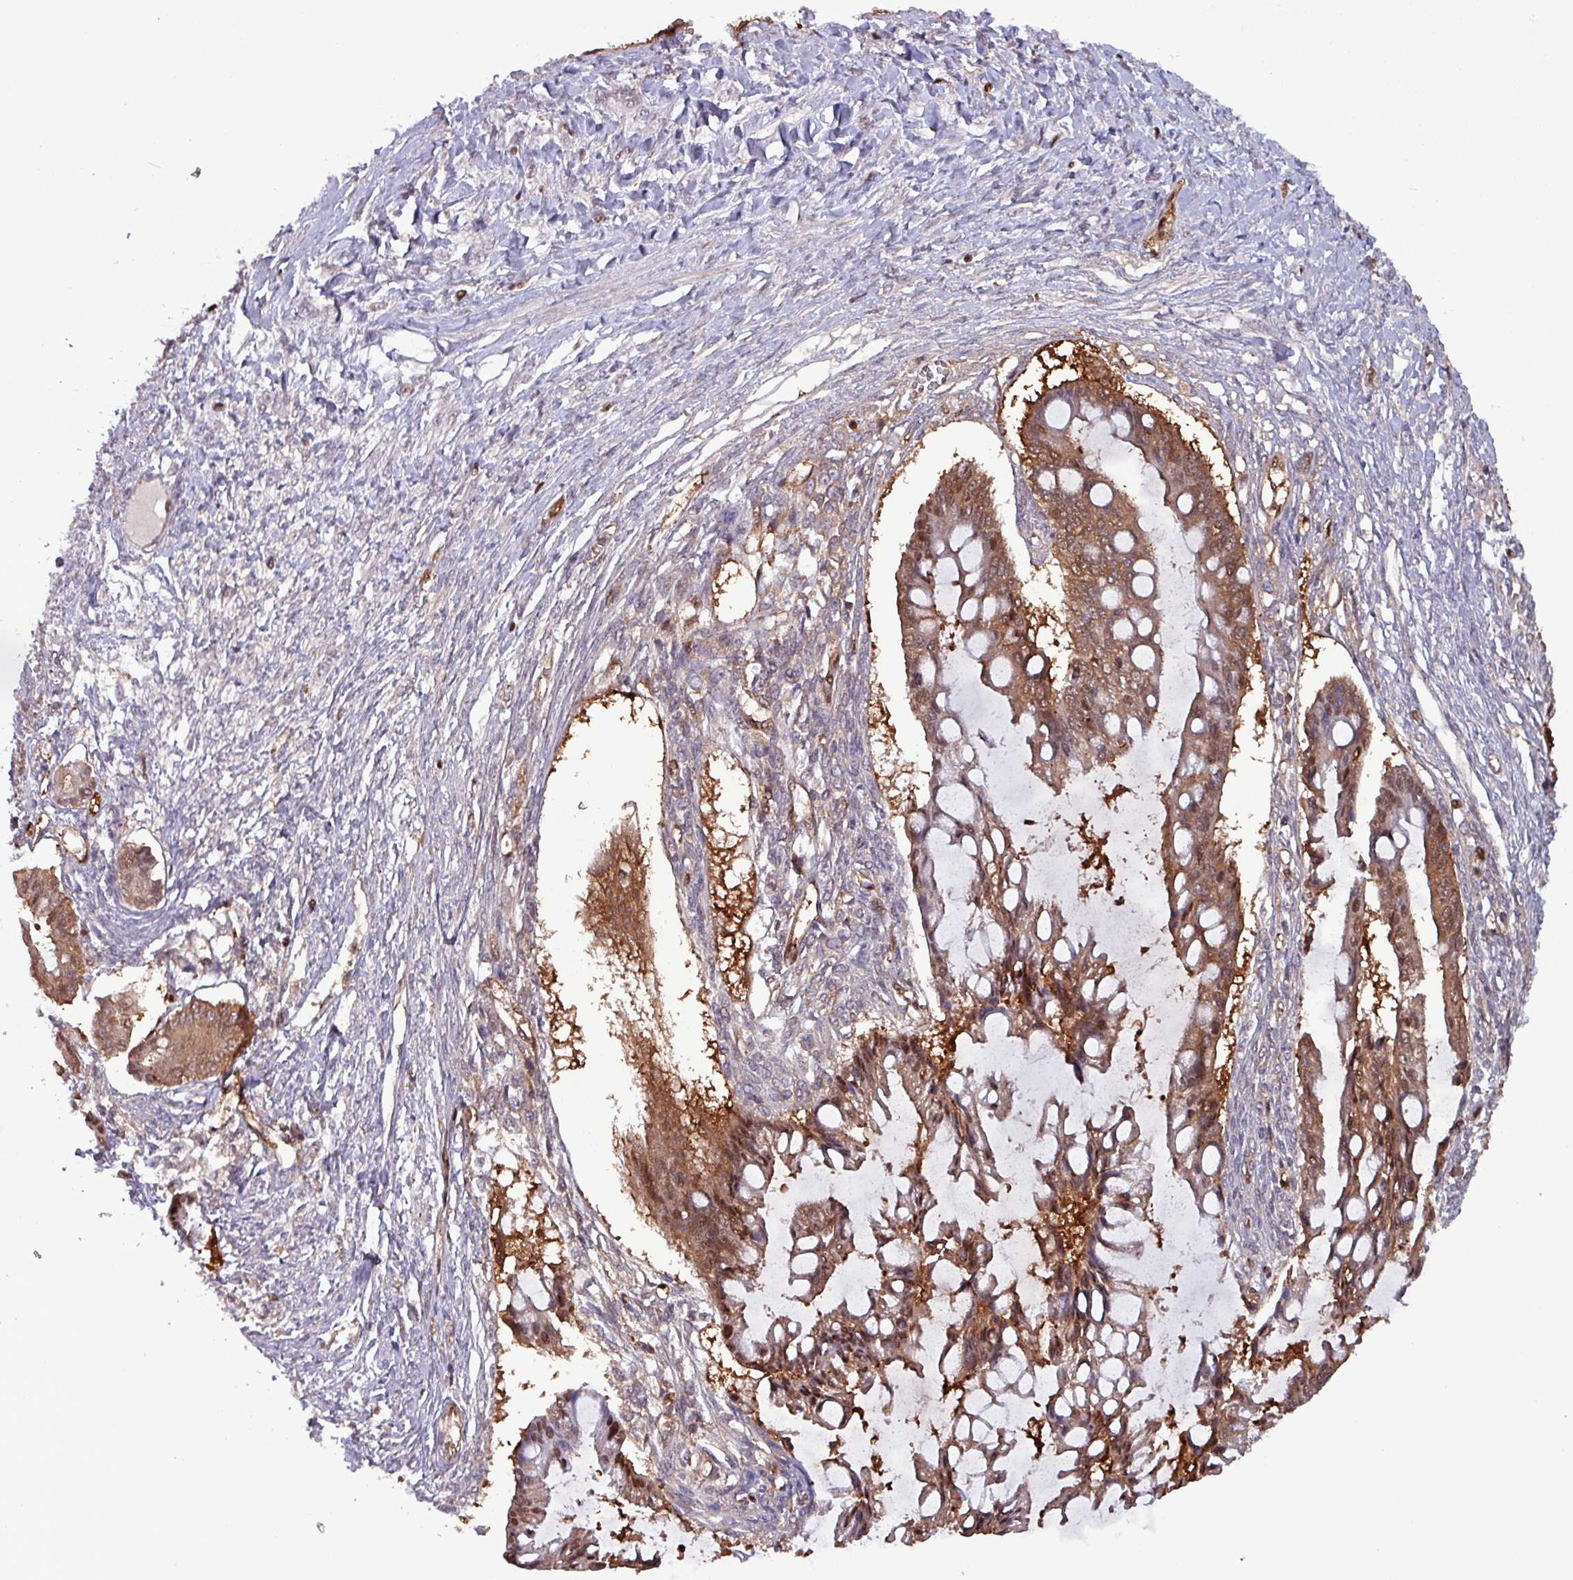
{"staining": {"intensity": "moderate", "quantity": ">75%", "location": "cytoplasmic/membranous,nuclear"}, "tissue": "ovarian cancer", "cell_type": "Tumor cells", "image_type": "cancer", "snomed": [{"axis": "morphology", "description": "Cystadenocarcinoma, mucinous, NOS"}, {"axis": "topography", "description": "Ovary"}], "caption": "Ovarian cancer (mucinous cystadenocarcinoma) stained with DAB (3,3'-diaminobenzidine) immunohistochemistry shows medium levels of moderate cytoplasmic/membranous and nuclear positivity in approximately >75% of tumor cells. (IHC, brightfield microscopy, high magnification).", "gene": "PSMB8", "patient": {"sex": "female", "age": 73}}